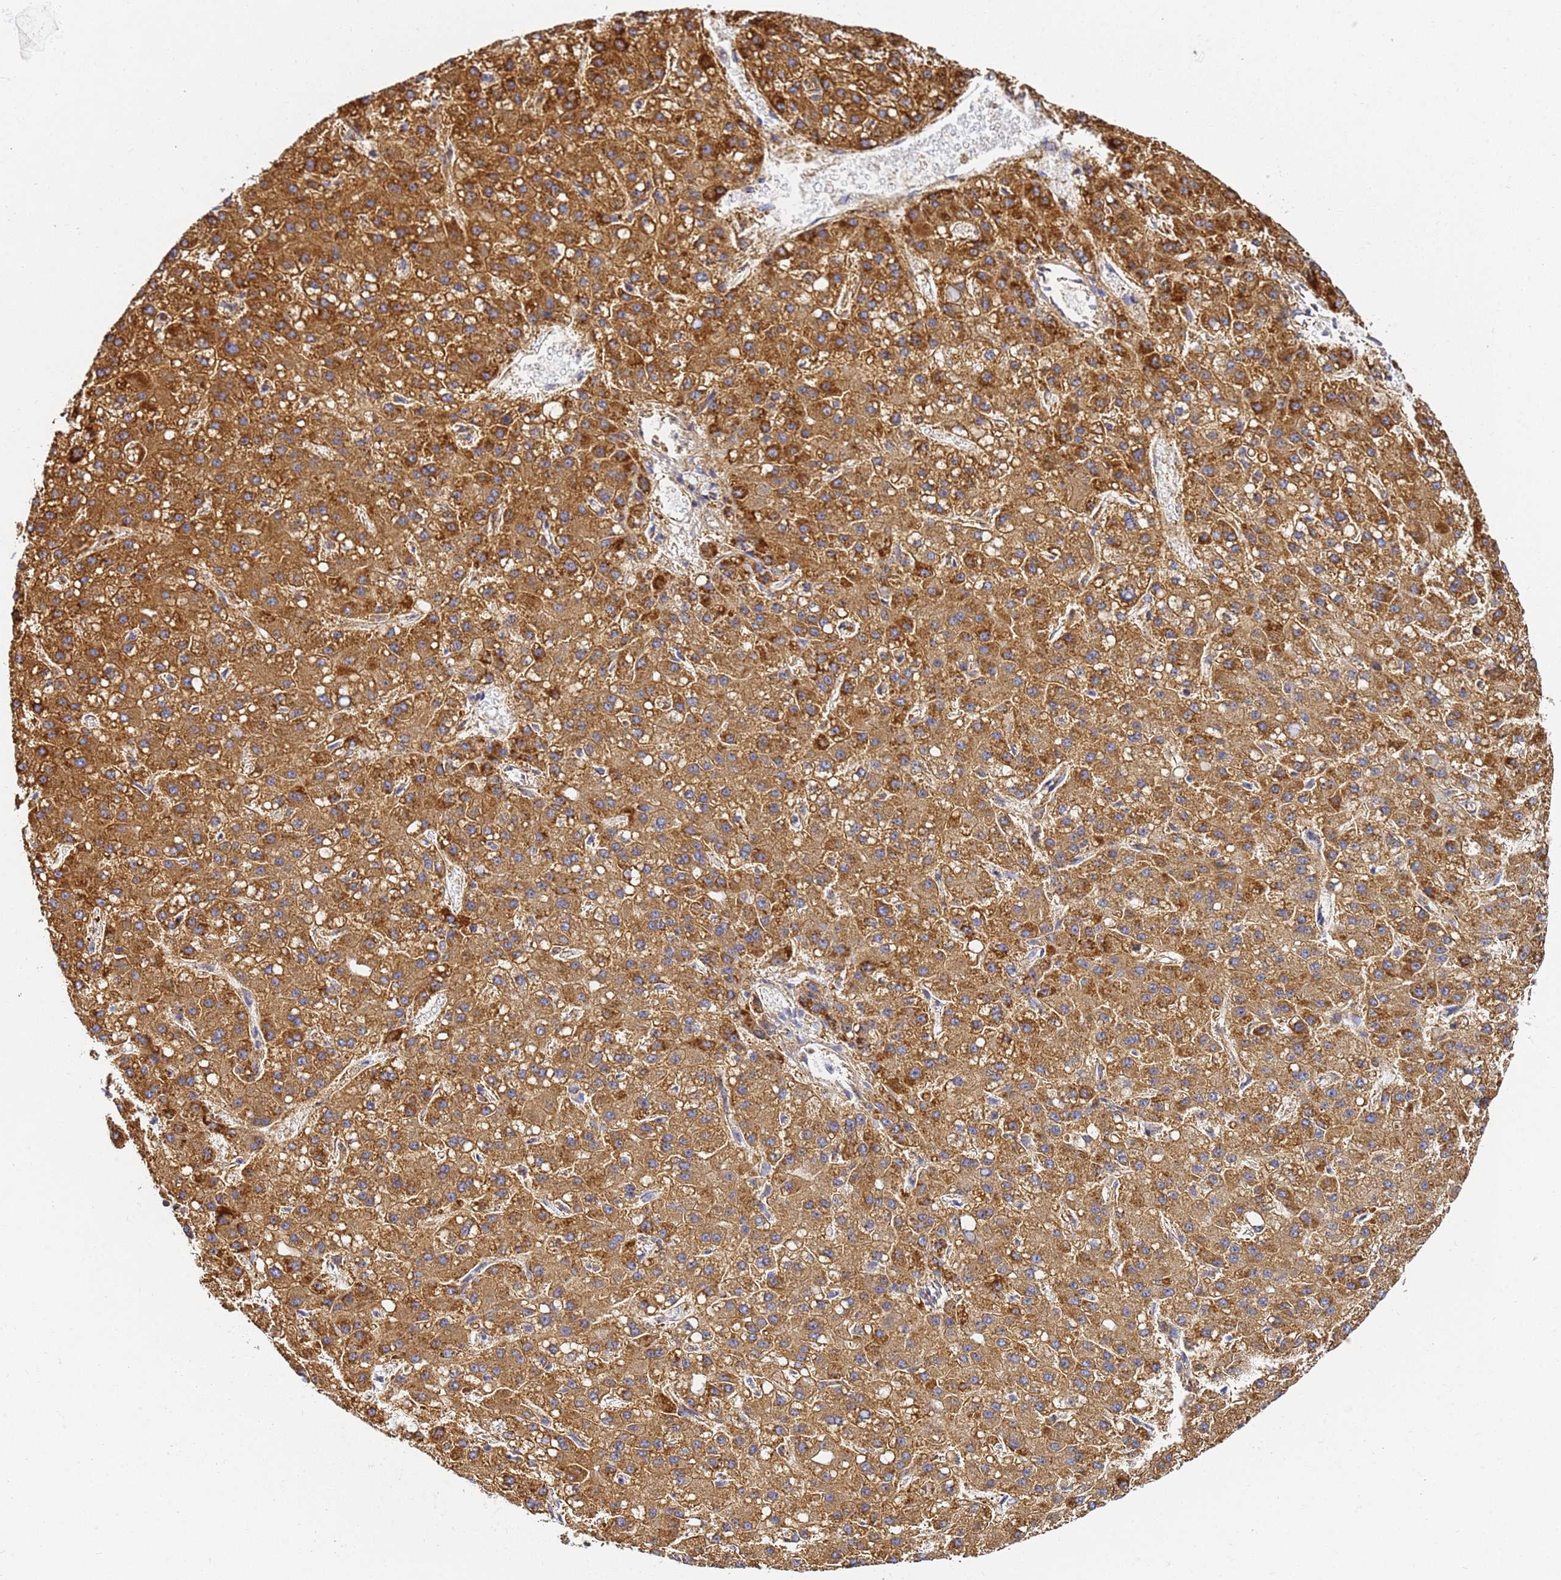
{"staining": {"intensity": "strong", "quantity": ">75%", "location": "cytoplasmic/membranous"}, "tissue": "liver cancer", "cell_type": "Tumor cells", "image_type": "cancer", "snomed": [{"axis": "morphology", "description": "Carcinoma, Hepatocellular, NOS"}, {"axis": "topography", "description": "Liver"}], "caption": "Liver cancer was stained to show a protein in brown. There is high levels of strong cytoplasmic/membranous expression in about >75% of tumor cells.", "gene": "CNIH4", "patient": {"sex": "male", "age": 67}}